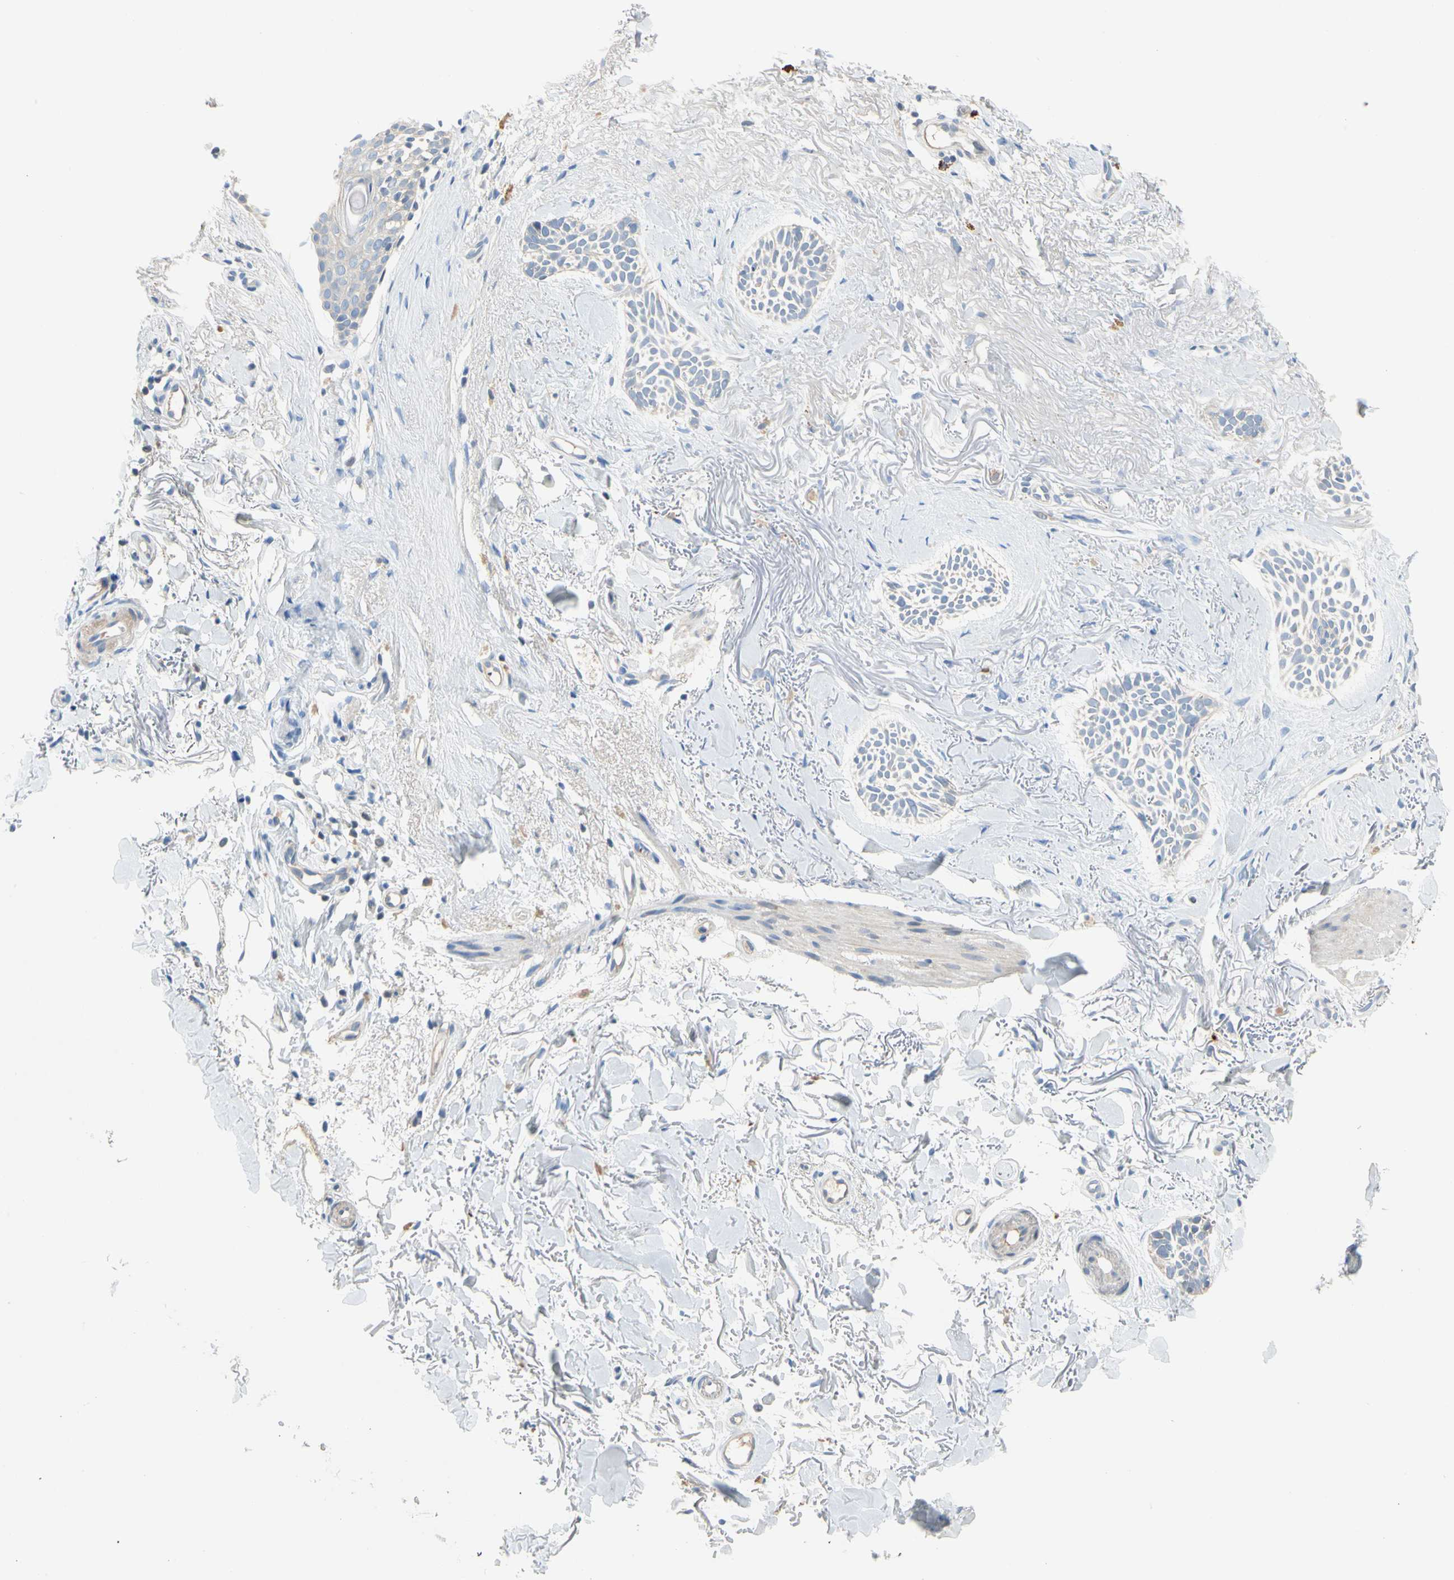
{"staining": {"intensity": "negative", "quantity": "none", "location": "none"}, "tissue": "skin cancer", "cell_type": "Tumor cells", "image_type": "cancer", "snomed": [{"axis": "morphology", "description": "Normal tissue, NOS"}, {"axis": "morphology", "description": "Basal cell carcinoma"}, {"axis": "topography", "description": "Skin"}], "caption": "Immunohistochemistry (IHC) micrograph of human skin basal cell carcinoma stained for a protein (brown), which exhibits no expression in tumor cells.", "gene": "PPBP", "patient": {"sex": "female", "age": 84}}